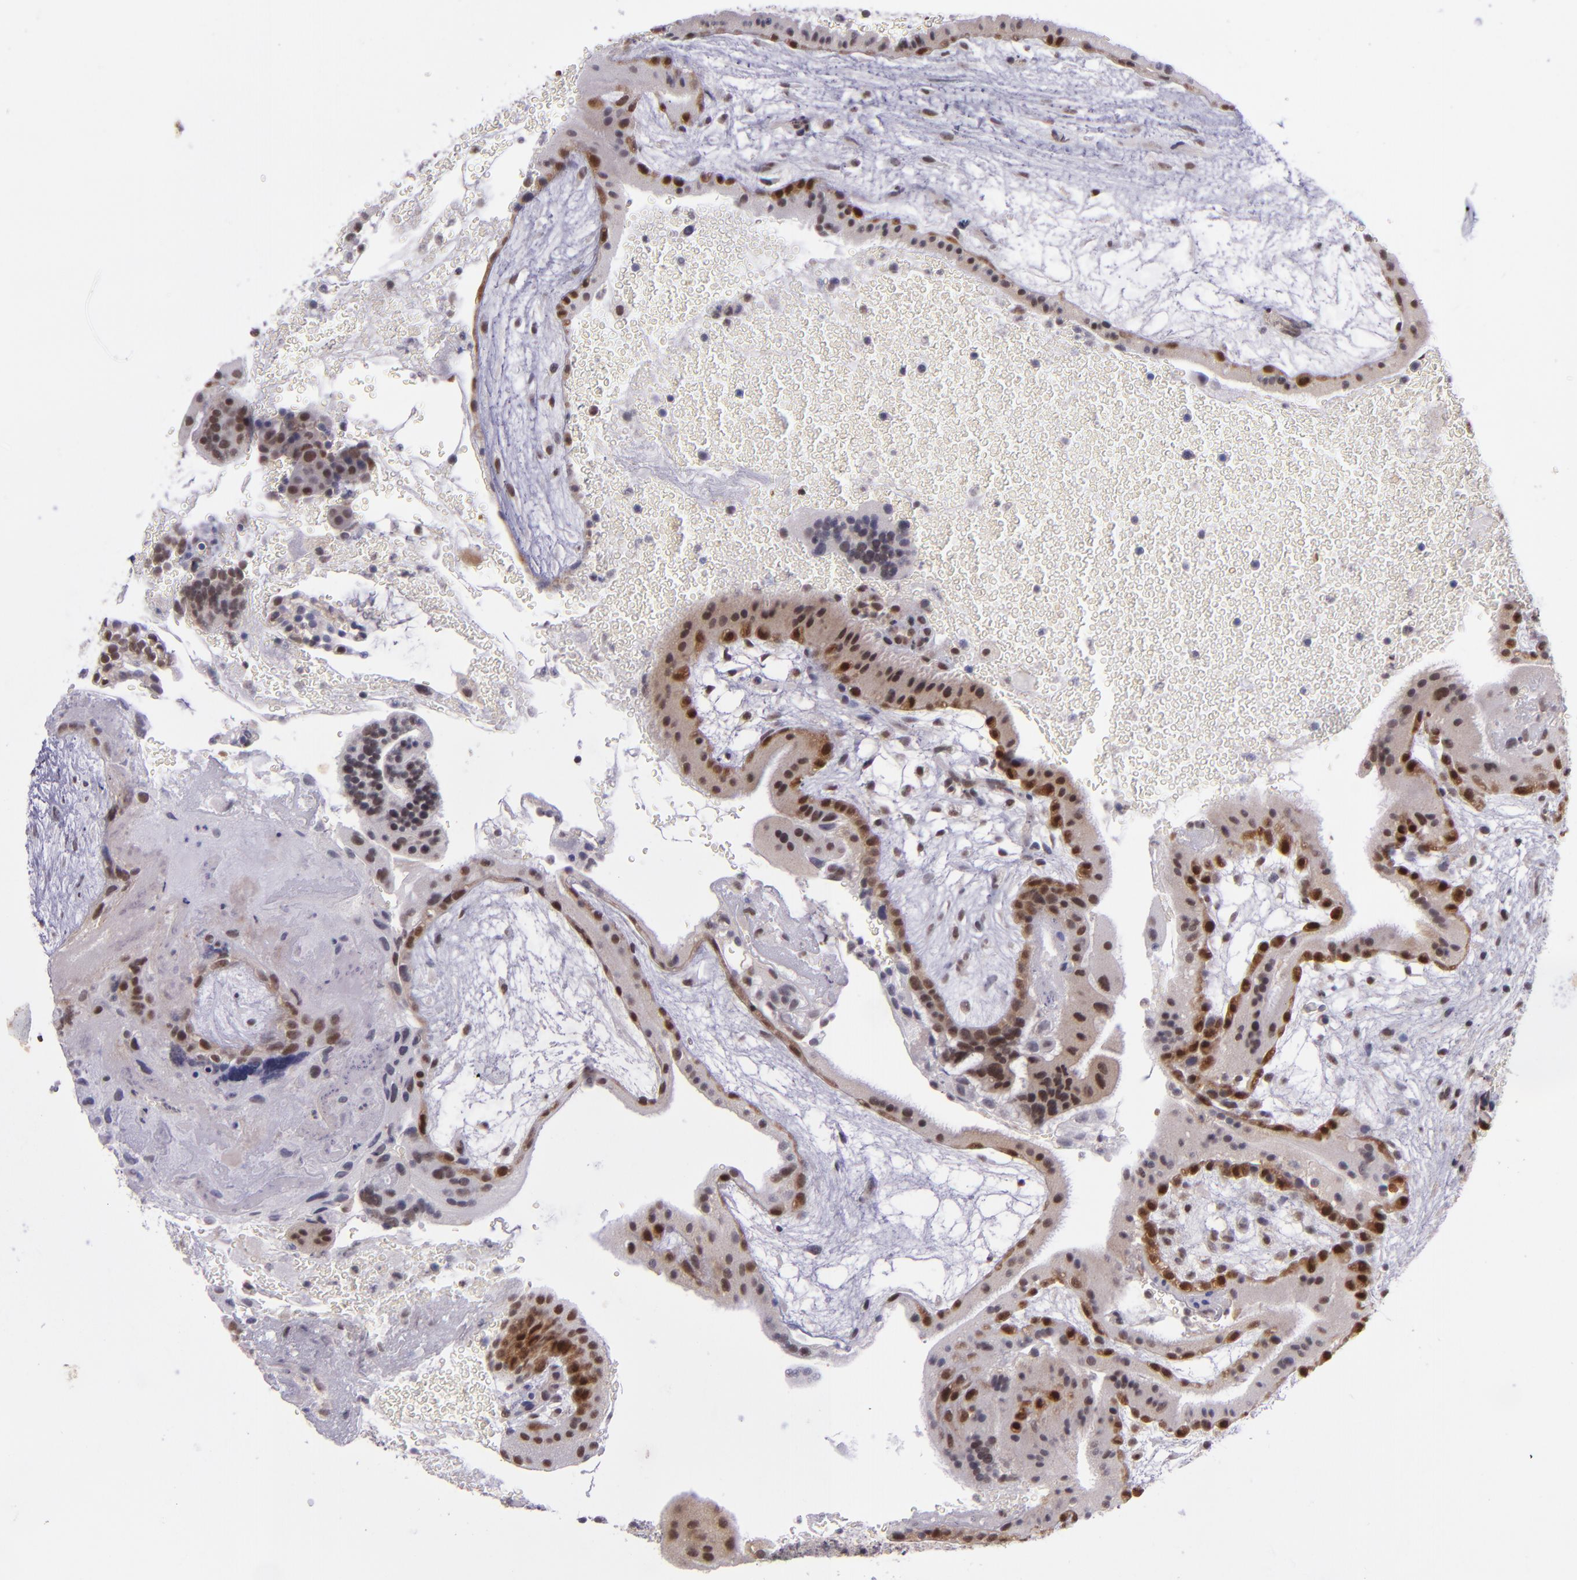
{"staining": {"intensity": "moderate", "quantity": ">75%", "location": "cytoplasmic/membranous,nuclear"}, "tissue": "placenta", "cell_type": "Trophoblastic cells", "image_type": "normal", "snomed": [{"axis": "morphology", "description": "Normal tissue, NOS"}, {"axis": "topography", "description": "Placenta"}], "caption": "Immunohistochemical staining of unremarkable placenta shows moderate cytoplasmic/membranous,nuclear protein staining in about >75% of trophoblastic cells.", "gene": "BAG1", "patient": {"sex": "female", "age": 19}}